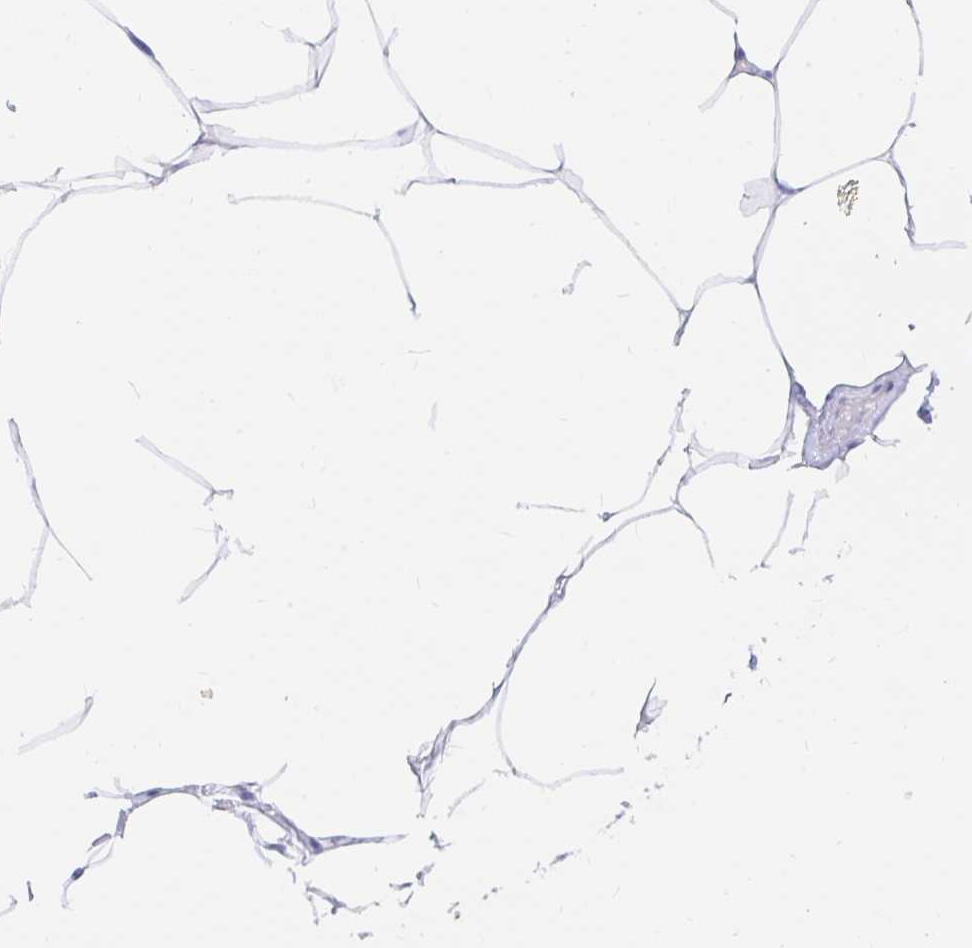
{"staining": {"intensity": "negative", "quantity": "none", "location": "none"}, "tissue": "breast", "cell_type": "Adipocytes", "image_type": "normal", "snomed": [{"axis": "morphology", "description": "Normal tissue, NOS"}, {"axis": "topography", "description": "Breast"}], "caption": "Immunohistochemistry (IHC) of normal human breast reveals no staining in adipocytes. (Brightfield microscopy of DAB IHC at high magnification).", "gene": "OR6T1", "patient": {"sex": "female", "age": 27}}